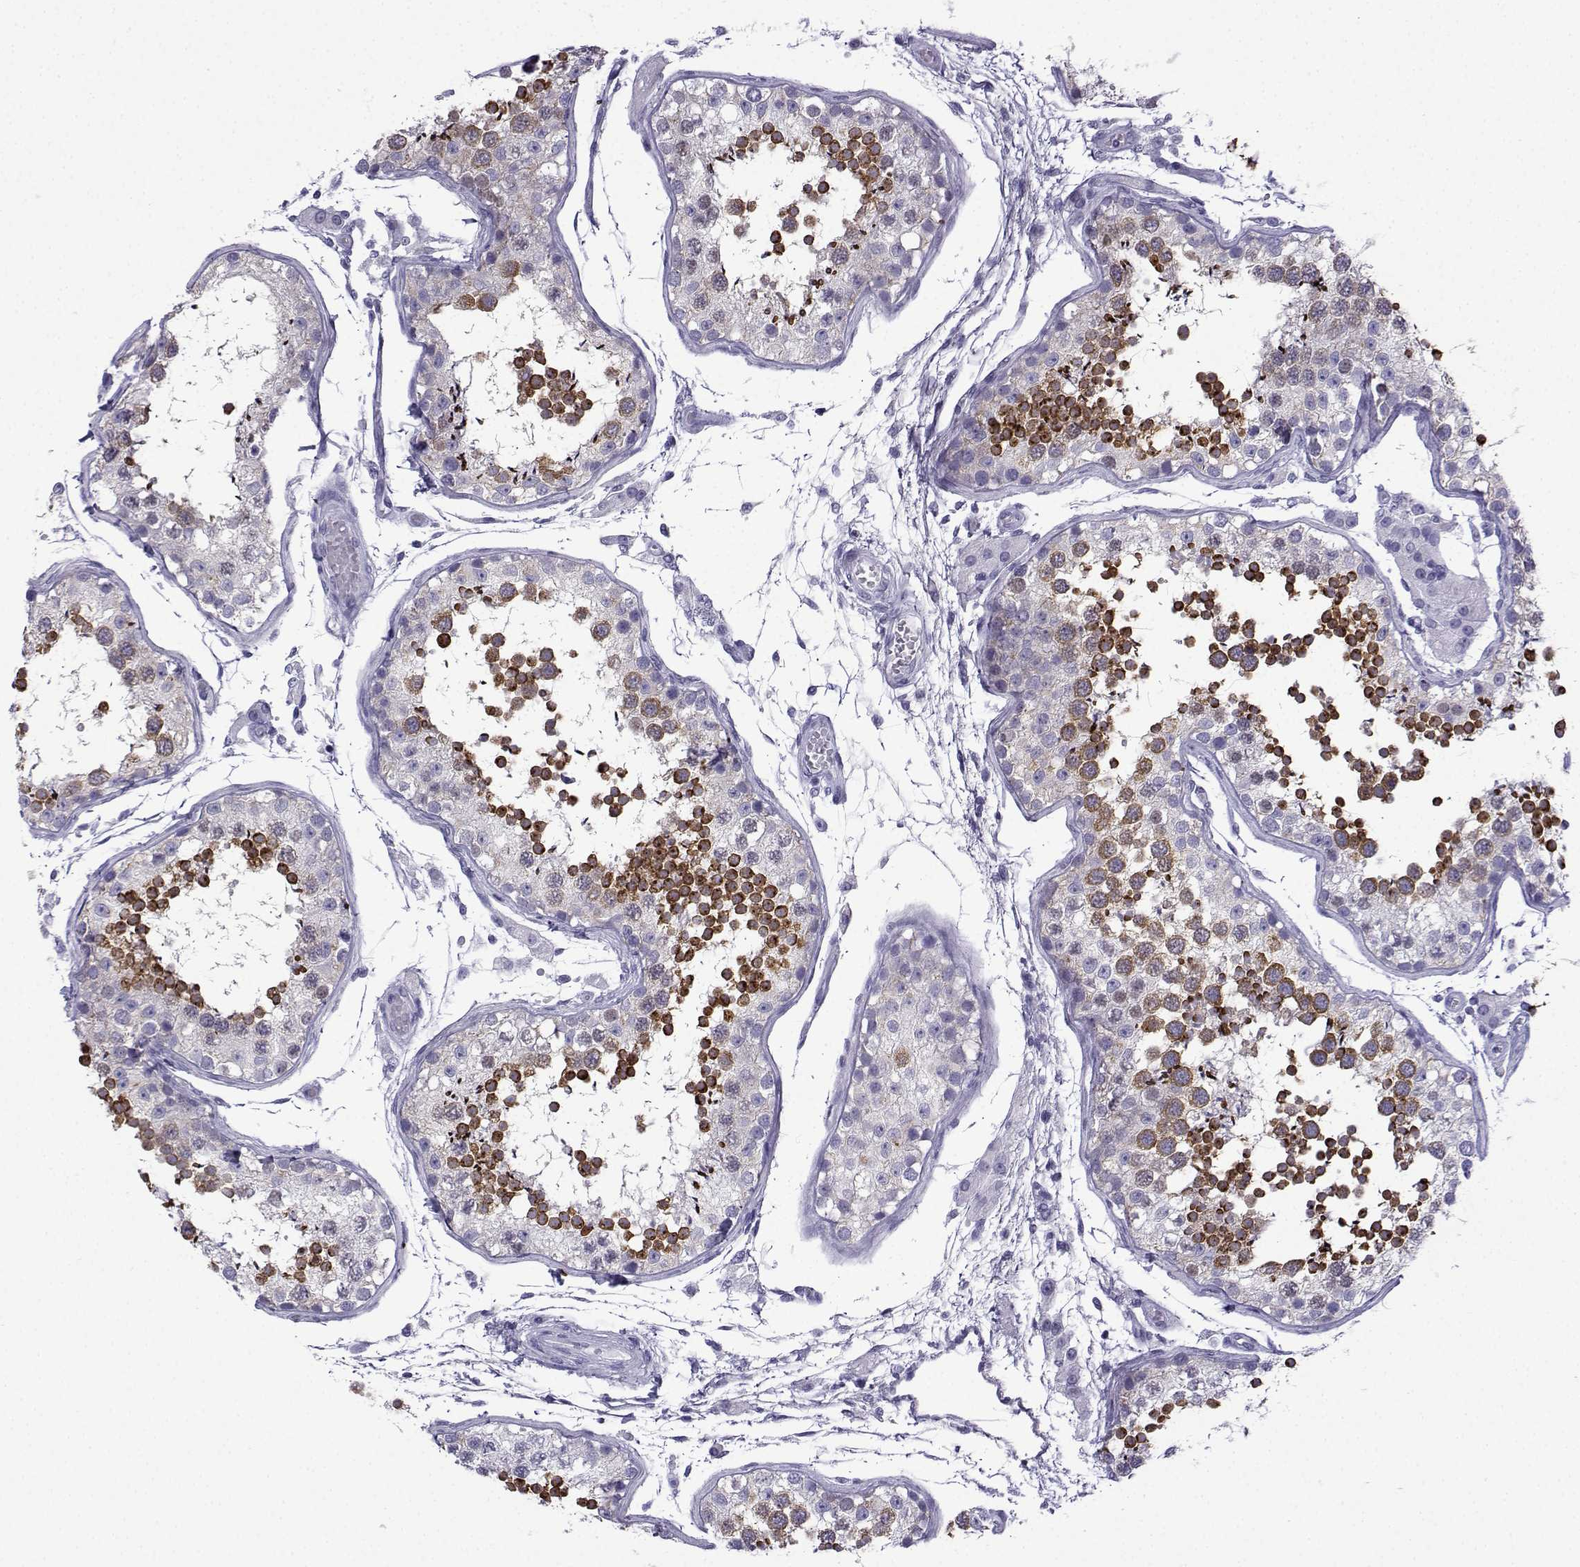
{"staining": {"intensity": "strong", "quantity": "25%-75%", "location": "cytoplasmic/membranous"}, "tissue": "testis", "cell_type": "Cells in seminiferous ducts", "image_type": "normal", "snomed": [{"axis": "morphology", "description": "Normal tissue, NOS"}, {"axis": "topography", "description": "Testis"}], "caption": "A micrograph showing strong cytoplasmic/membranous expression in approximately 25%-75% of cells in seminiferous ducts in benign testis, as visualized by brown immunohistochemical staining.", "gene": "ACRBP", "patient": {"sex": "male", "age": 29}}